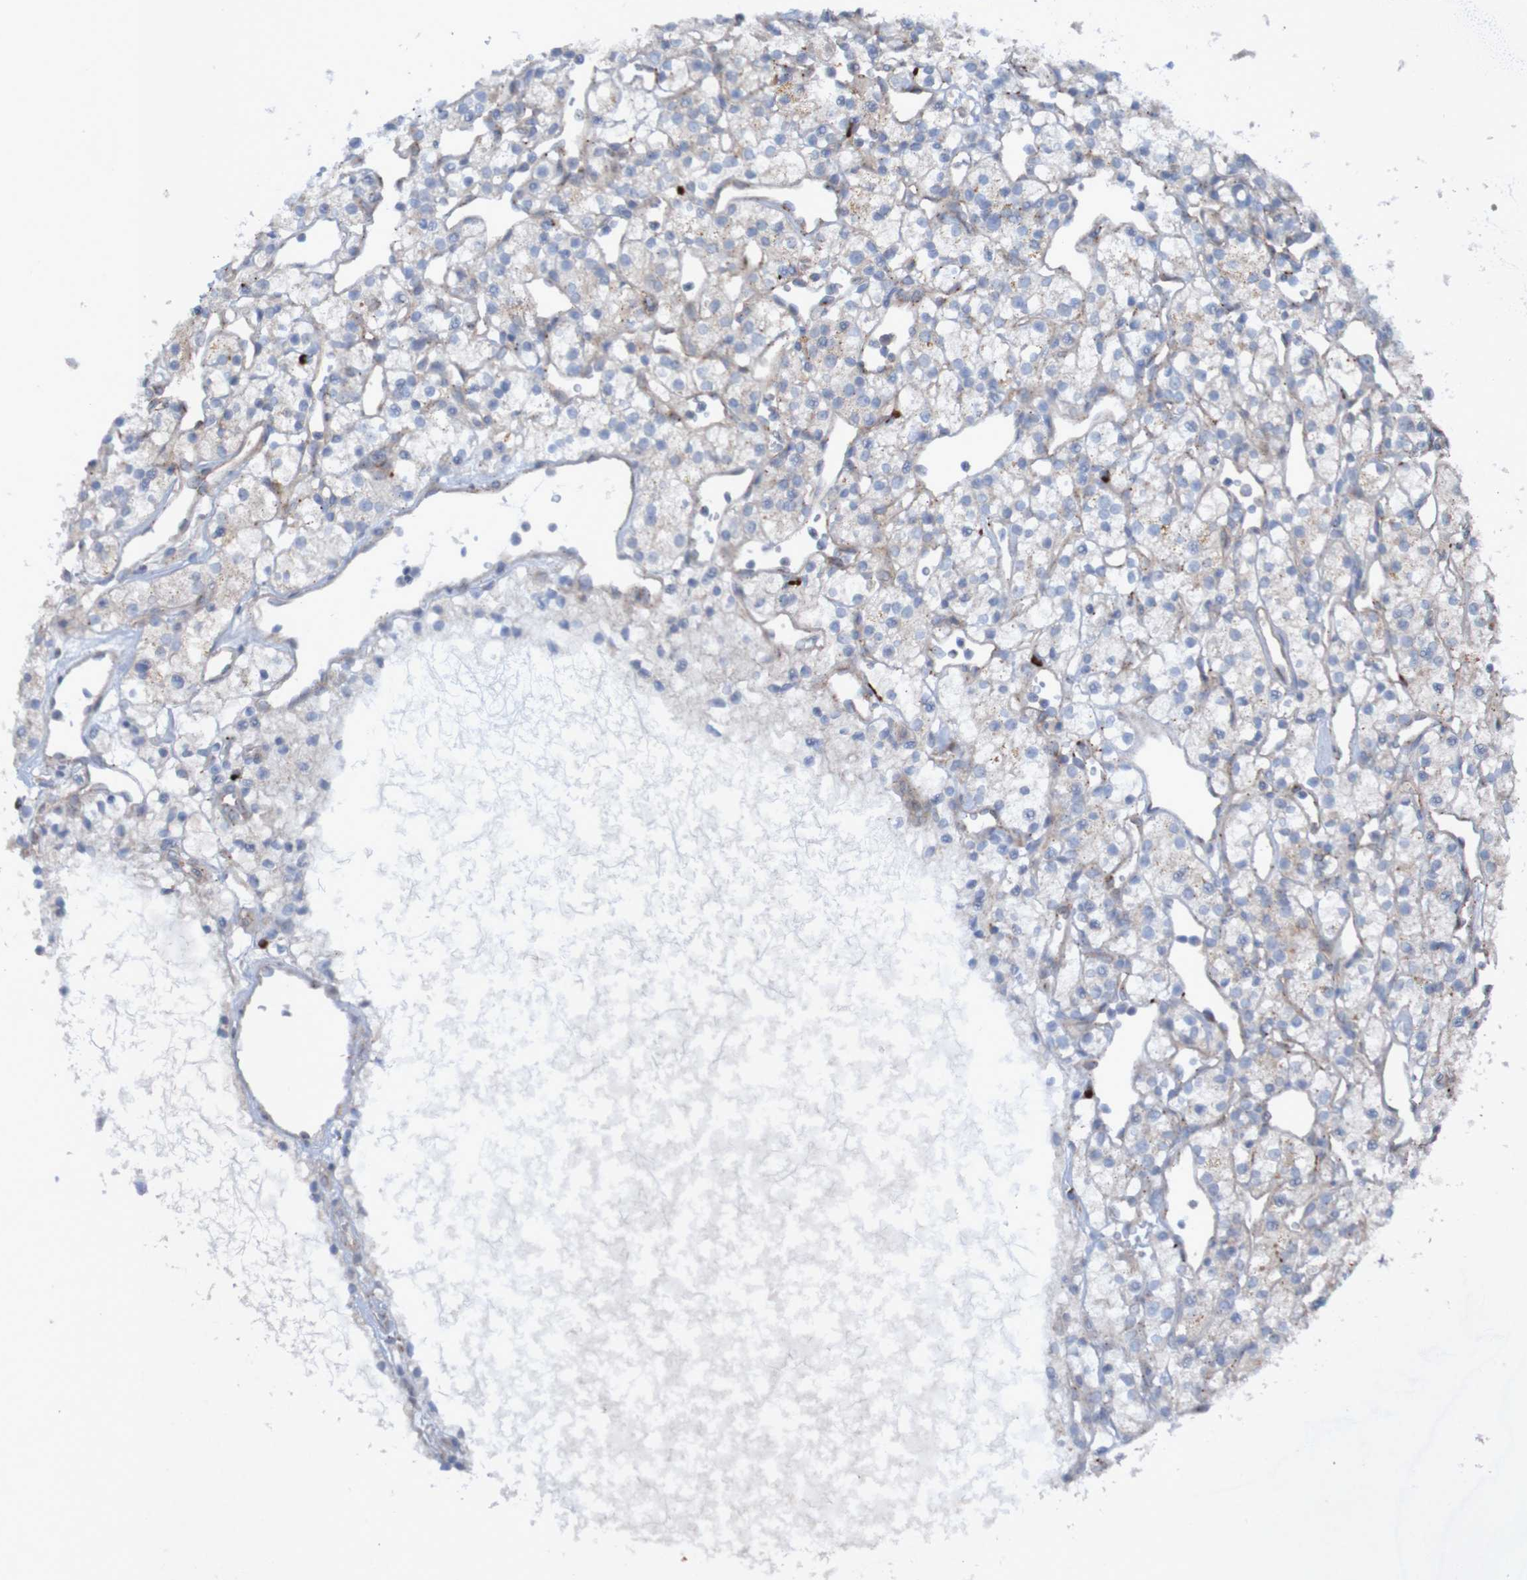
{"staining": {"intensity": "negative", "quantity": "none", "location": "none"}, "tissue": "renal cancer", "cell_type": "Tumor cells", "image_type": "cancer", "snomed": [{"axis": "morphology", "description": "Adenocarcinoma, NOS"}, {"axis": "topography", "description": "Kidney"}], "caption": "Renal cancer was stained to show a protein in brown. There is no significant expression in tumor cells.", "gene": "ANGPT4", "patient": {"sex": "female", "age": 60}}